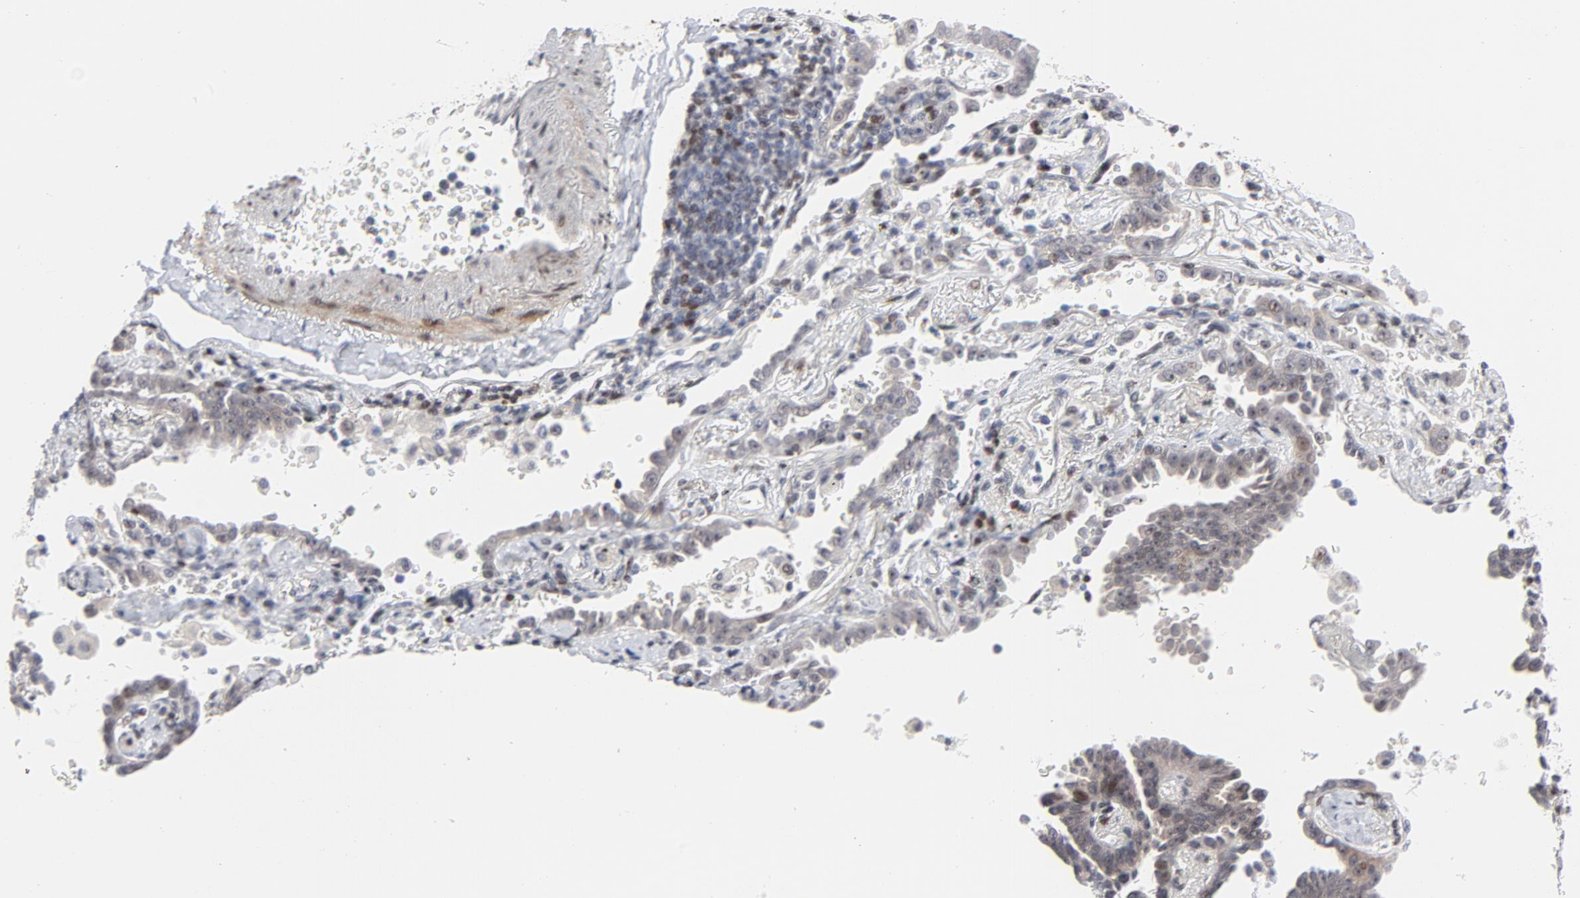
{"staining": {"intensity": "weak", "quantity": "<25%", "location": "cytoplasmic/membranous,nuclear"}, "tissue": "lung cancer", "cell_type": "Tumor cells", "image_type": "cancer", "snomed": [{"axis": "morphology", "description": "Adenocarcinoma, NOS"}, {"axis": "topography", "description": "Lung"}], "caption": "The IHC image has no significant expression in tumor cells of lung adenocarcinoma tissue.", "gene": "NFIC", "patient": {"sex": "female", "age": 64}}